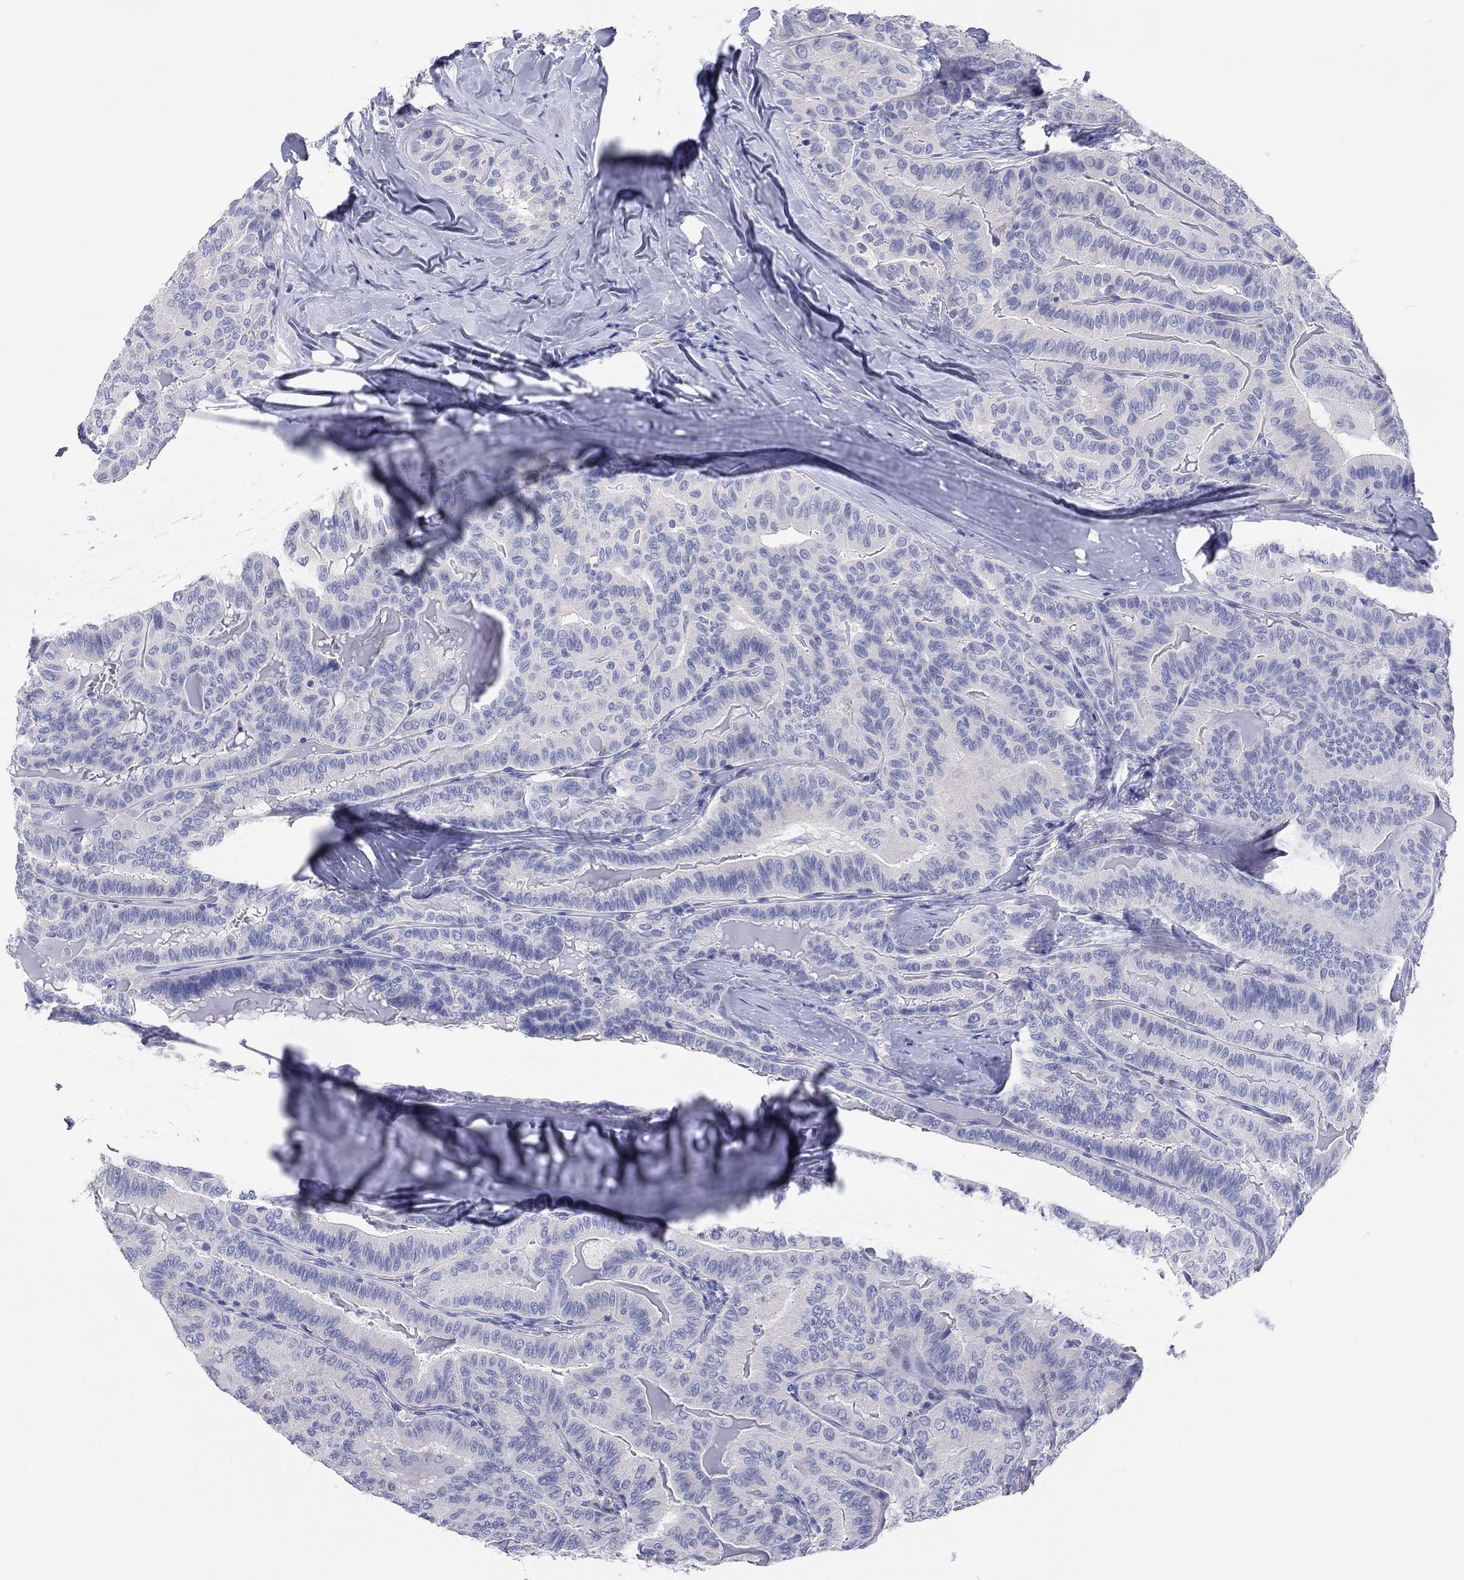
{"staining": {"intensity": "negative", "quantity": "none", "location": "none"}, "tissue": "thyroid cancer", "cell_type": "Tumor cells", "image_type": "cancer", "snomed": [{"axis": "morphology", "description": "Papillary adenocarcinoma, NOS"}, {"axis": "topography", "description": "Thyroid gland"}], "caption": "A high-resolution photomicrograph shows immunohistochemistry staining of papillary adenocarcinoma (thyroid), which exhibits no significant expression in tumor cells. (DAB (3,3'-diaminobenzidine) immunohistochemistry with hematoxylin counter stain).", "gene": "ERICH3", "patient": {"sex": "female", "age": 68}}